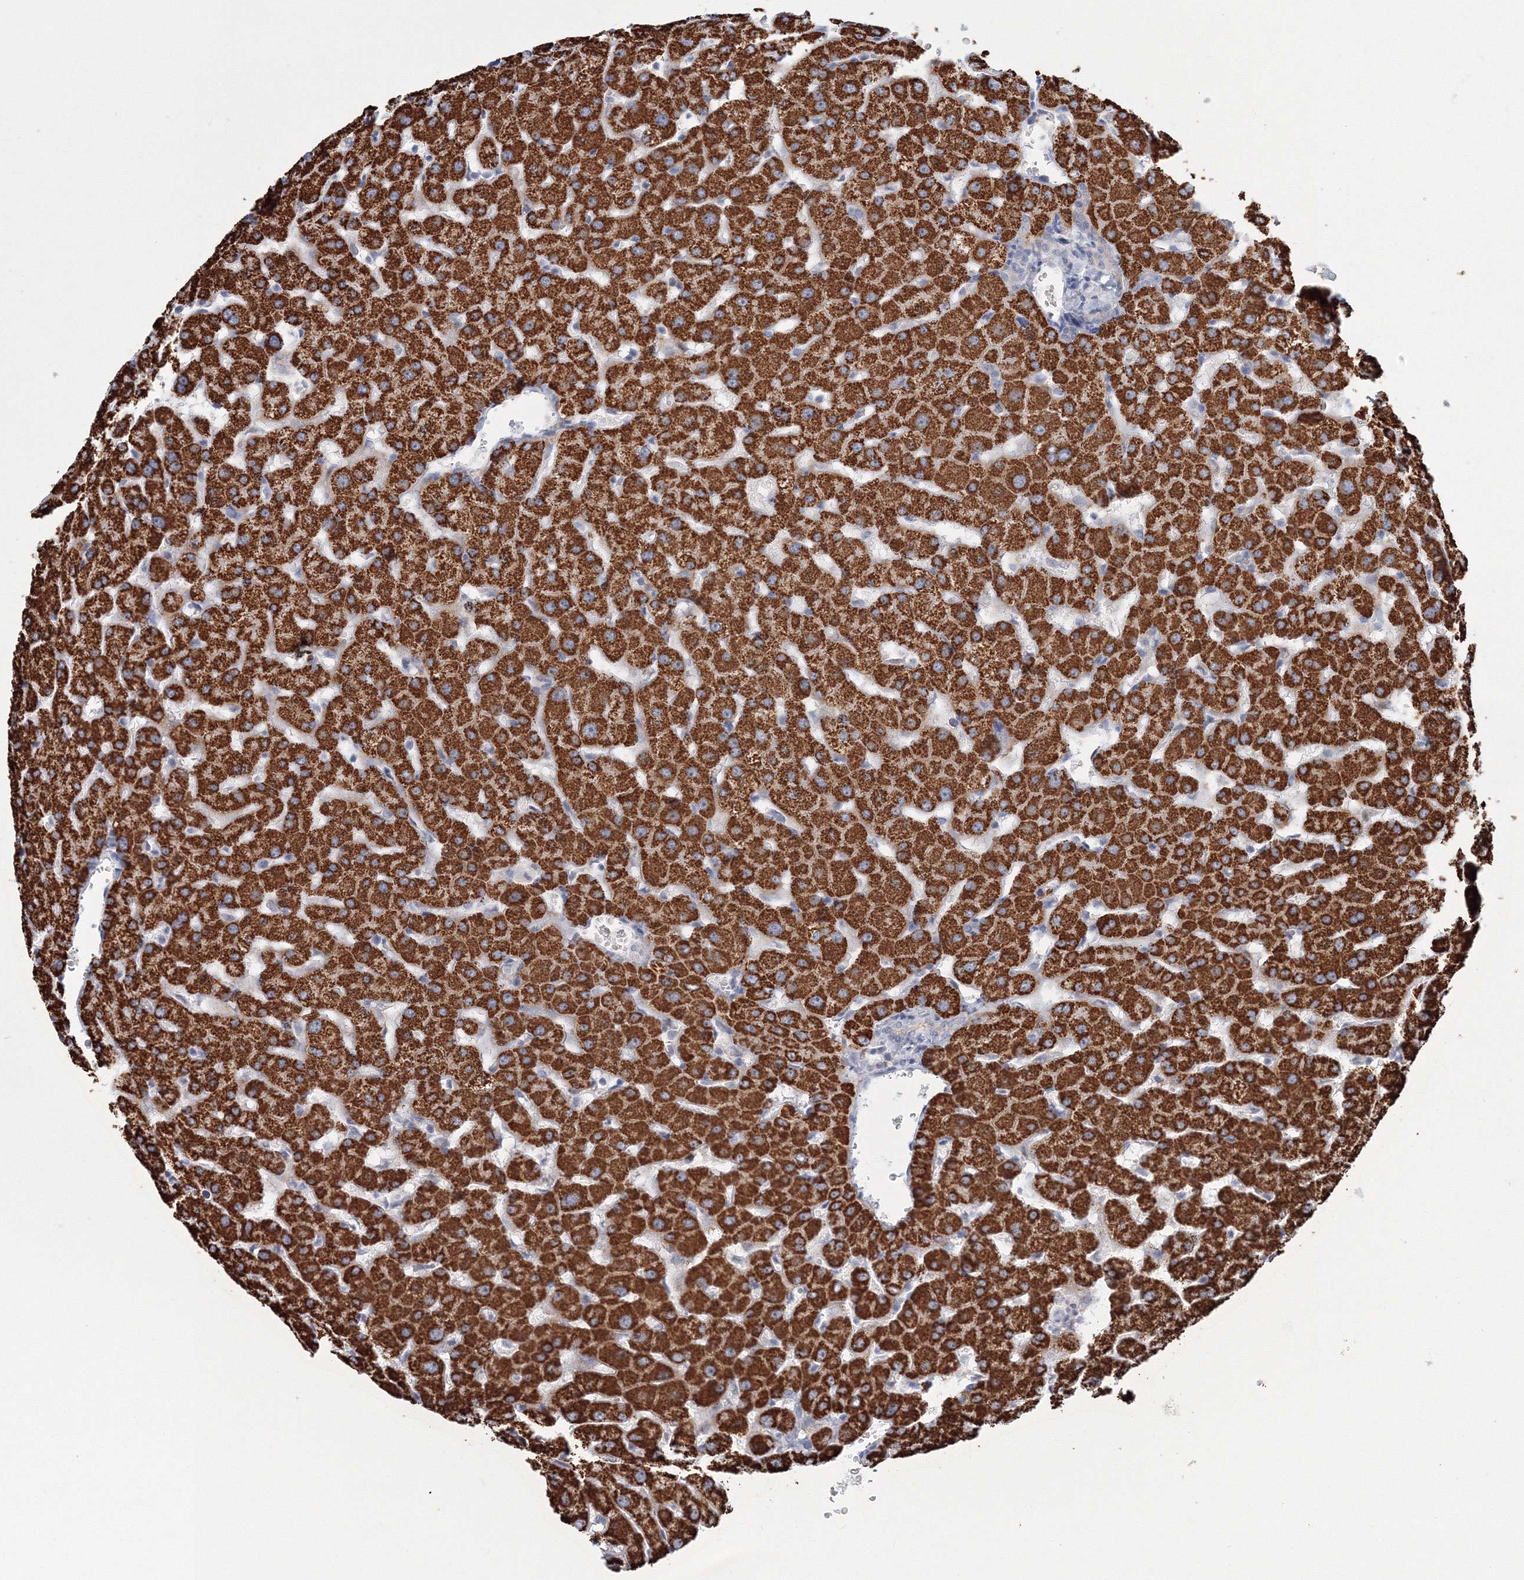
{"staining": {"intensity": "weak", "quantity": "<25%", "location": "cytoplasmic/membranous"}, "tissue": "liver", "cell_type": "Cholangiocytes", "image_type": "normal", "snomed": [{"axis": "morphology", "description": "Normal tissue, NOS"}, {"axis": "topography", "description": "Liver"}], "caption": "Protein analysis of unremarkable liver reveals no significant staining in cholangiocytes. (IHC, brightfield microscopy, high magnification).", "gene": "VSIG1", "patient": {"sex": "female", "age": 63}}